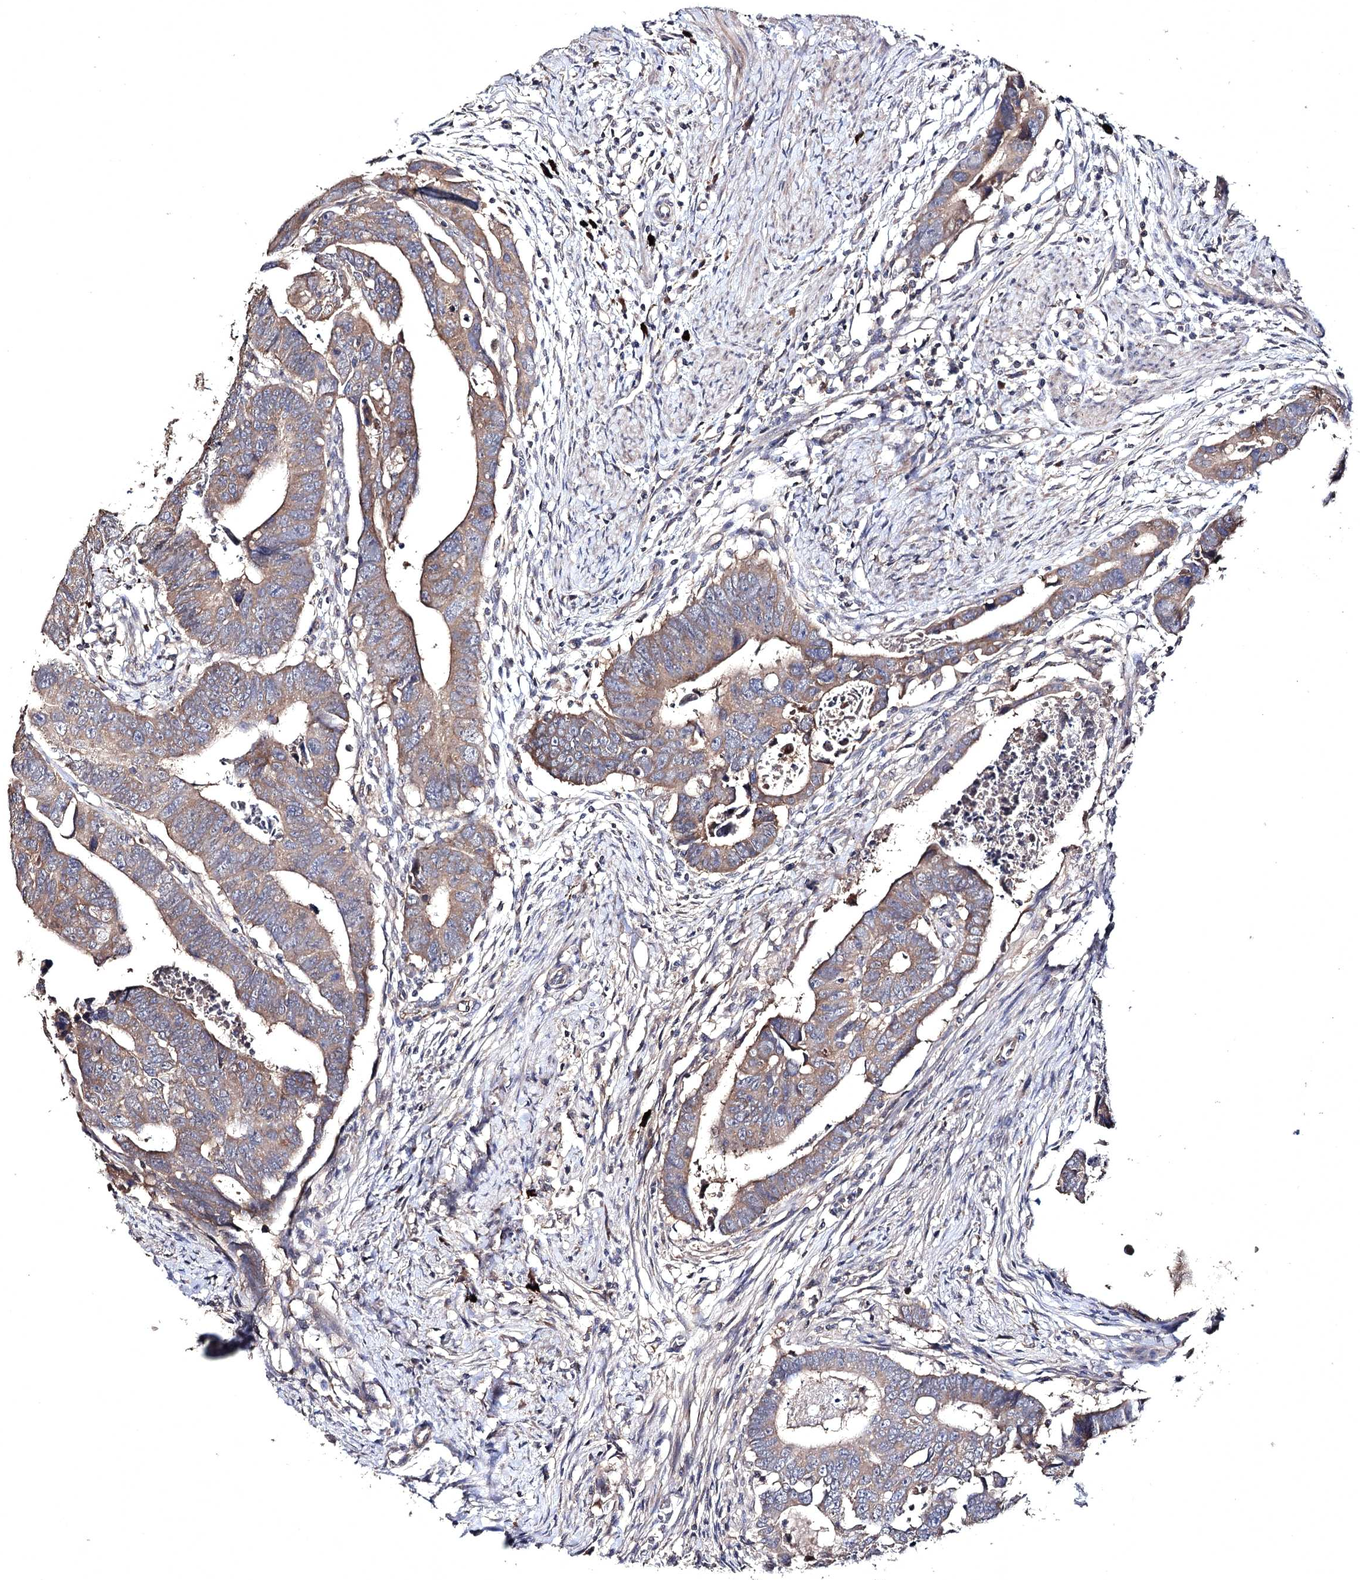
{"staining": {"intensity": "weak", "quantity": ">75%", "location": "cytoplasmic/membranous"}, "tissue": "colorectal cancer", "cell_type": "Tumor cells", "image_type": "cancer", "snomed": [{"axis": "morphology", "description": "Adenocarcinoma, NOS"}, {"axis": "topography", "description": "Rectum"}], "caption": "Human colorectal cancer stained for a protein (brown) reveals weak cytoplasmic/membranous positive positivity in approximately >75% of tumor cells.", "gene": "SEMA4G", "patient": {"sex": "female", "age": 65}}